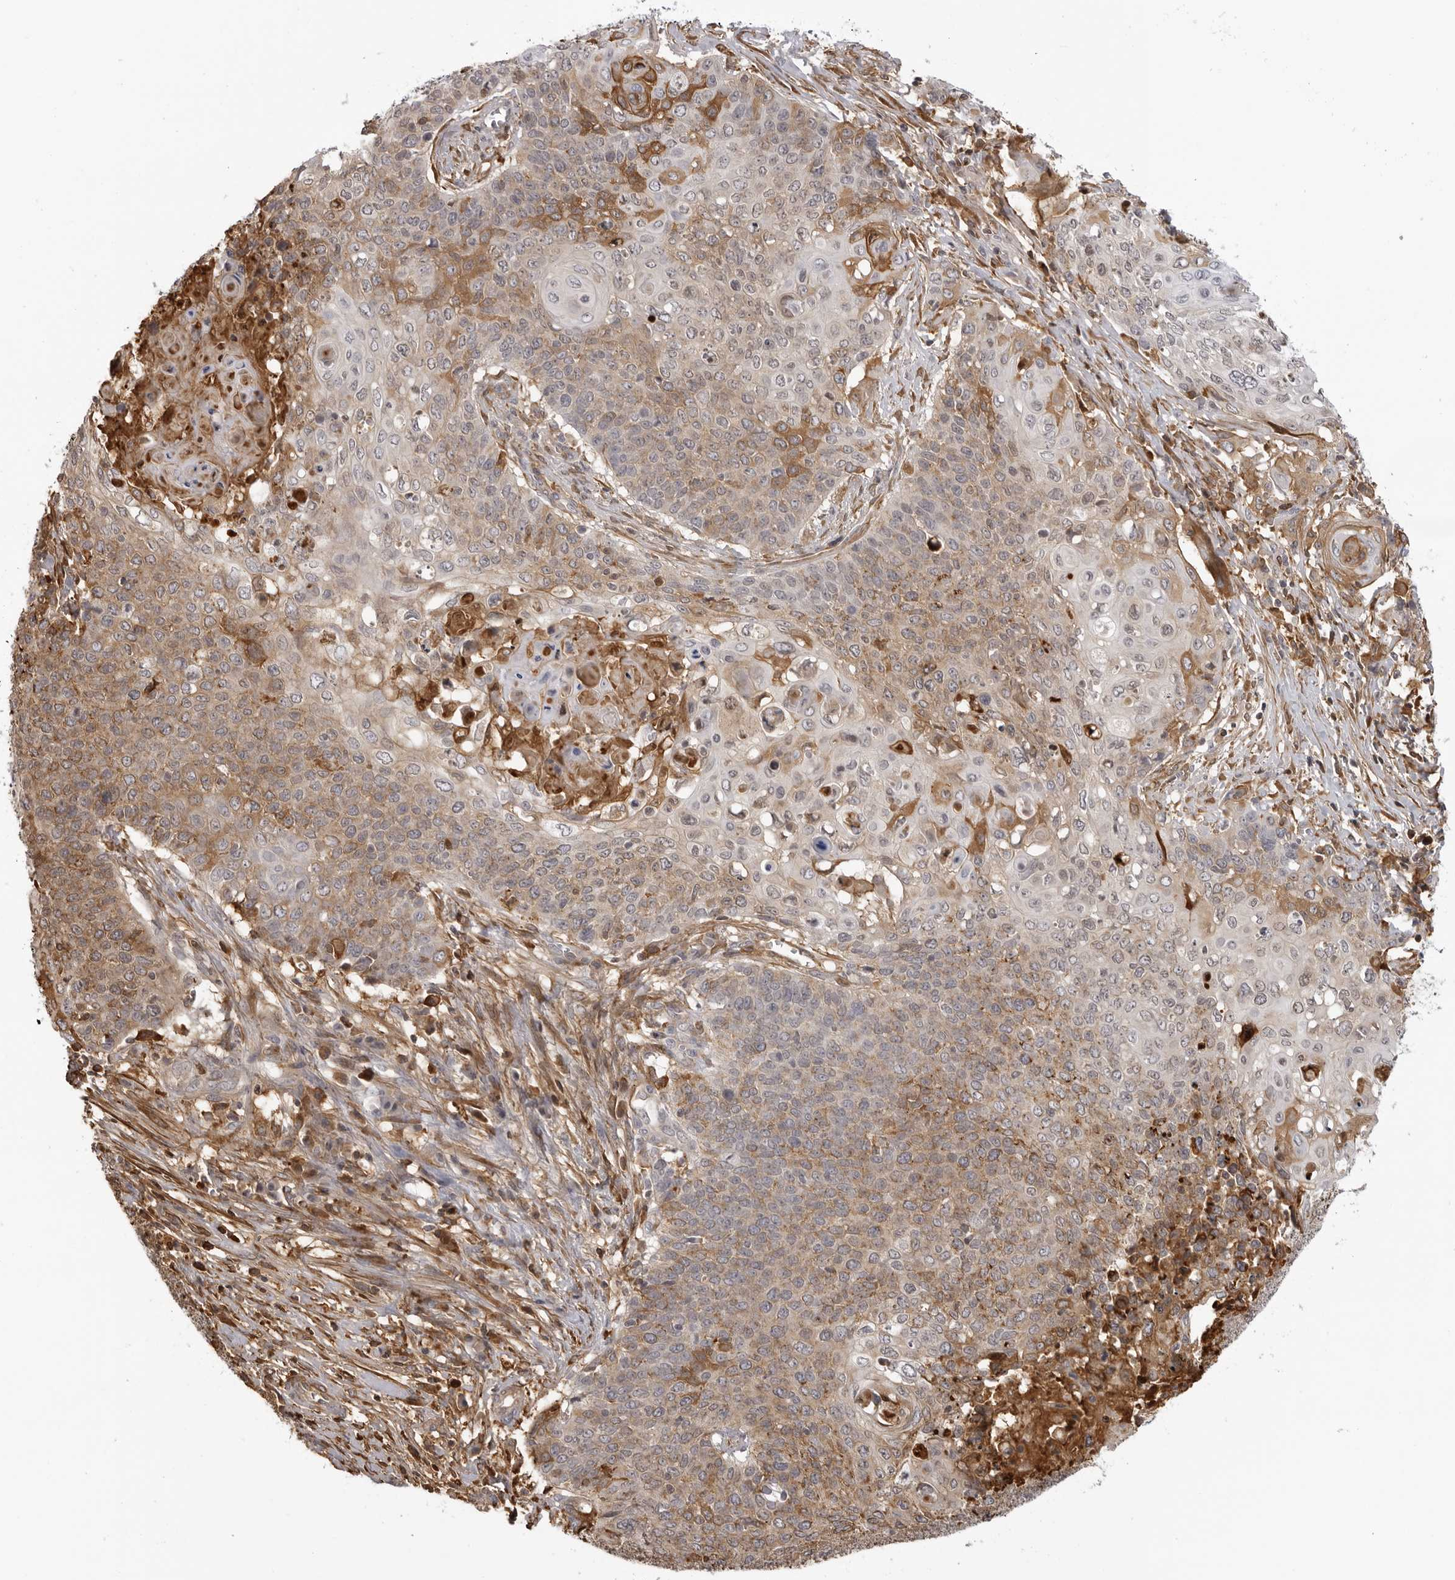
{"staining": {"intensity": "weak", "quantity": "25%-75%", "location": "cytoplasmic/membranous"}, "tissue": "cervical cancer", "cell_type": "Tumor cells", "image_type": "cancer", "snomed": [{"axis": "morphology", "description": "Squamous cell carcinoma, NOS"}, {"axis": "topography", "description": "Cervix"}], "caption": "There is low levels of weak cytoplasmic/membranous expression in tumor cells of cervical squamous cell carcinoma, as demonstrated by immunohistochemical staining (brown color).", "gene": "PLEKHF2", "patient": {"sex": "female", "age": 39}}